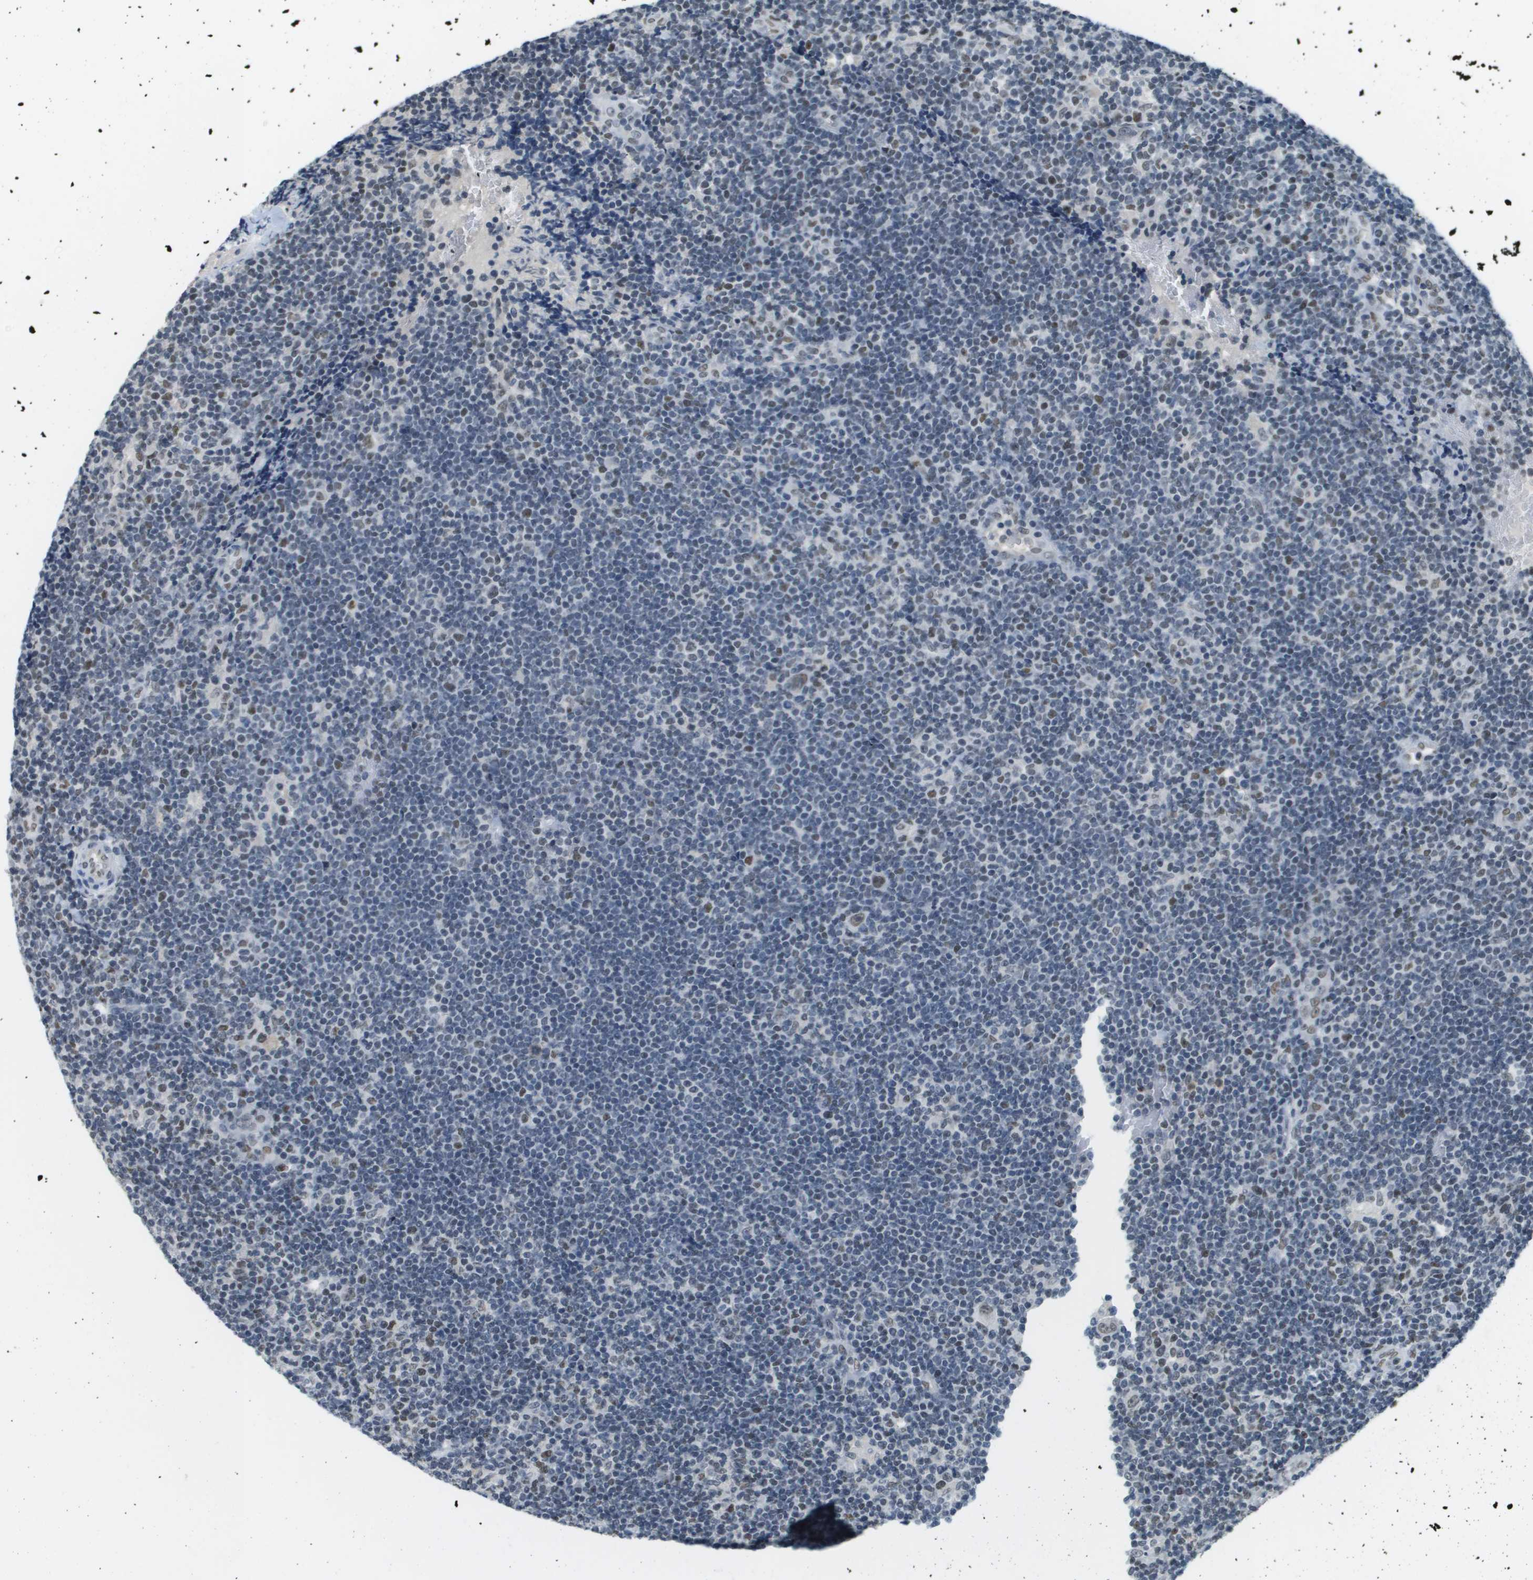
{"staining": {"intensity": "weak", "quantity": ">75%", "location": "nuclear"}, "tissue": "lymphoma", "cell_type": "Tumor cells", "image_type": "cancer", "snomed": [{"axis": "morphology", "description": "Hodgkin's disease, NOS"}, {"axis": "topography", "description": "Lymph node"}], "caption": "Hodgkin's disease stained with DAB immunohistochemistry demonstrates low levels of weak nuclear expression in about >75% of tumor cells. (Stains: DAB in brown, nuclei in blue, Microscopy: brightfield microscopy at high magnification).", "gene": "CBX5", "patient": {"sex": "female", "age": 57}}